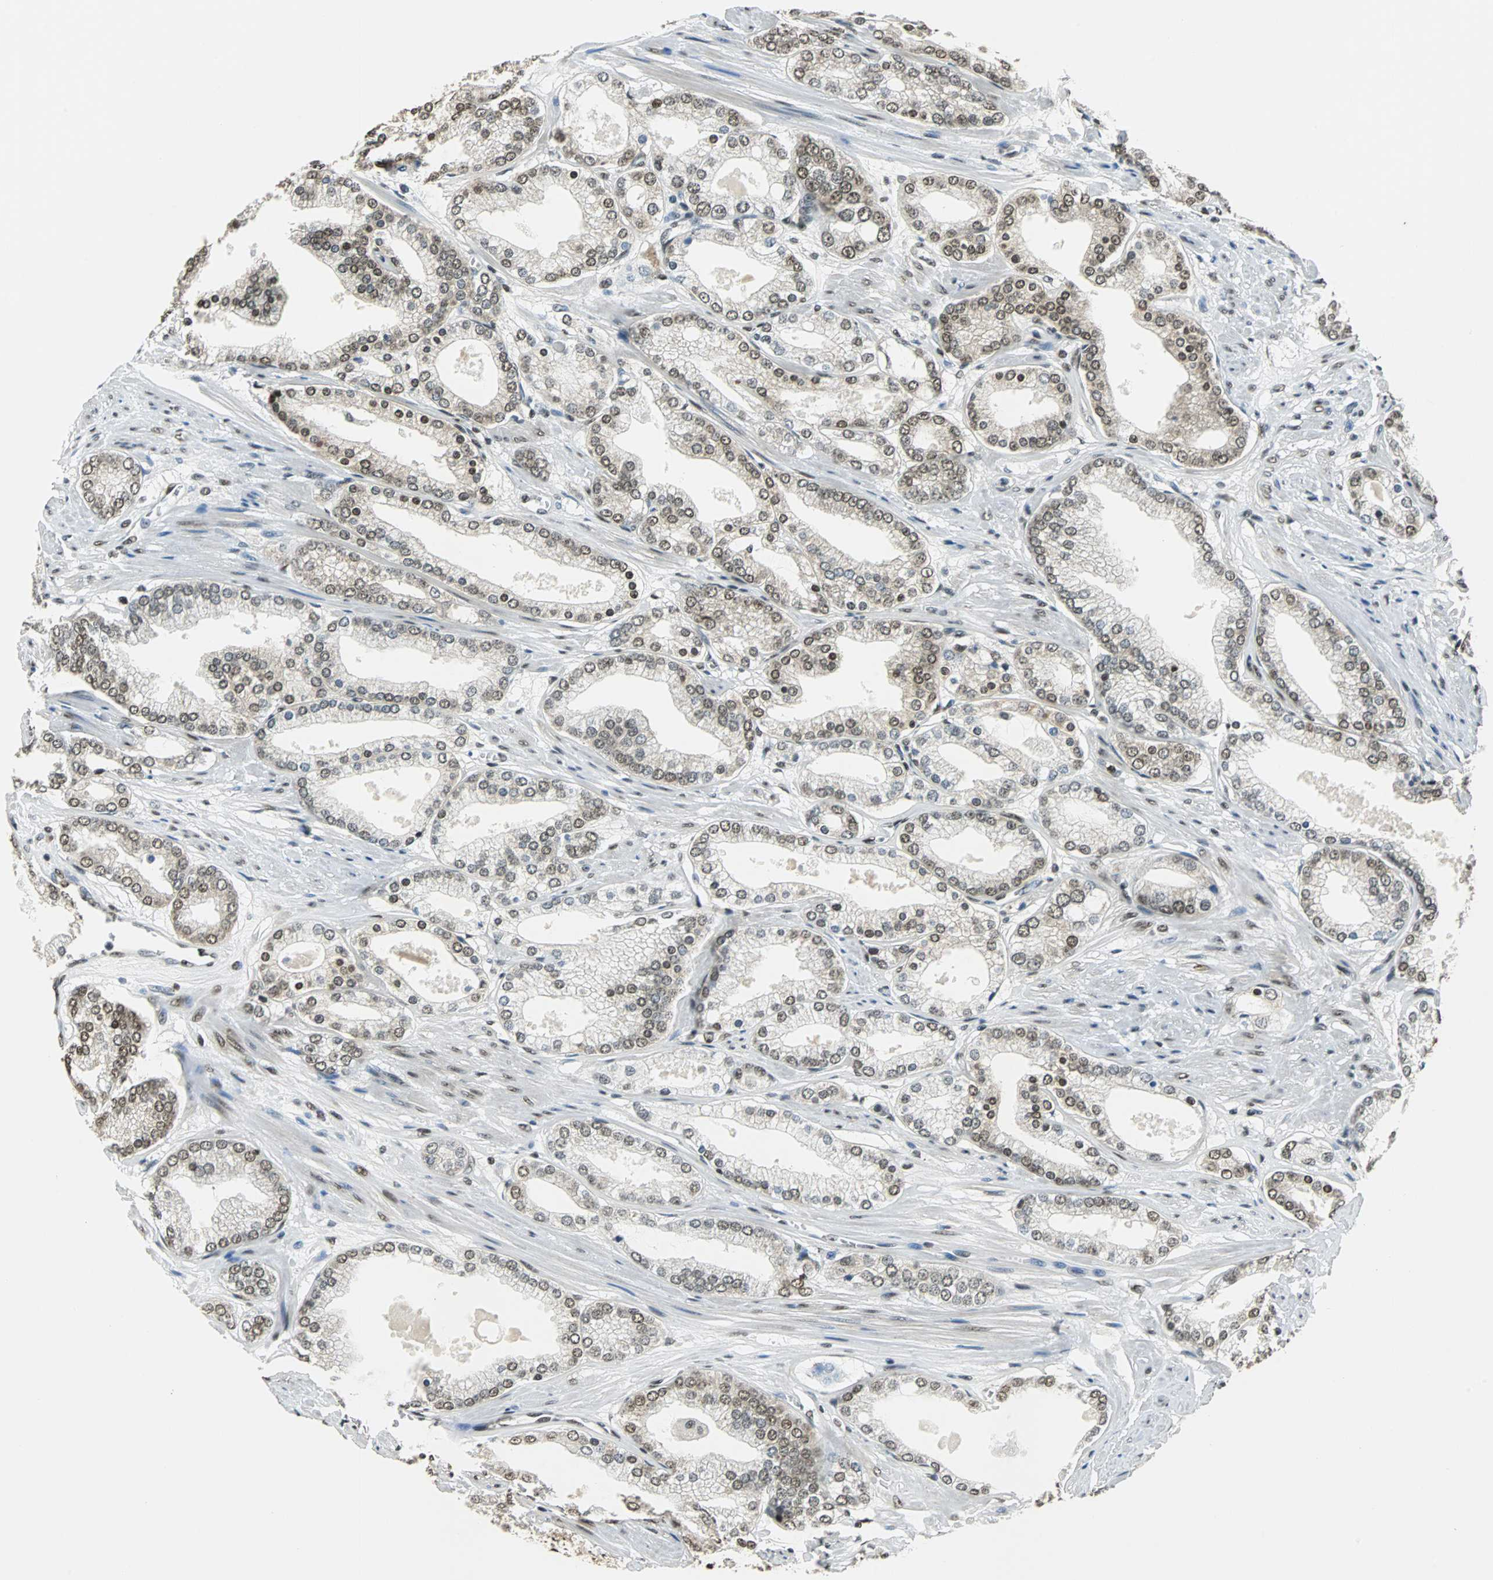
{"staining": {"intensity": "moderate", "quantity": ">75%", "location": "nuclear"}, "tissue": "prostate cancer", "cell_type": "Tumor cells", "image_type": "cancer", "snomed": [{"axis": "morphology", "description": "Adenocarcinoma, High grade"}, {"axis": "topography", "description": "Prostate"}], "caption": "Immunohistochemistry micrograph of human prostate high-grade adenocarcinoma stained for a protein (brown), which reveals medium levels of moderate nuclear expression in about >75% of tumor cells.", "gene": "RBM14", "patient": {"sex": "male", "age": 61}}